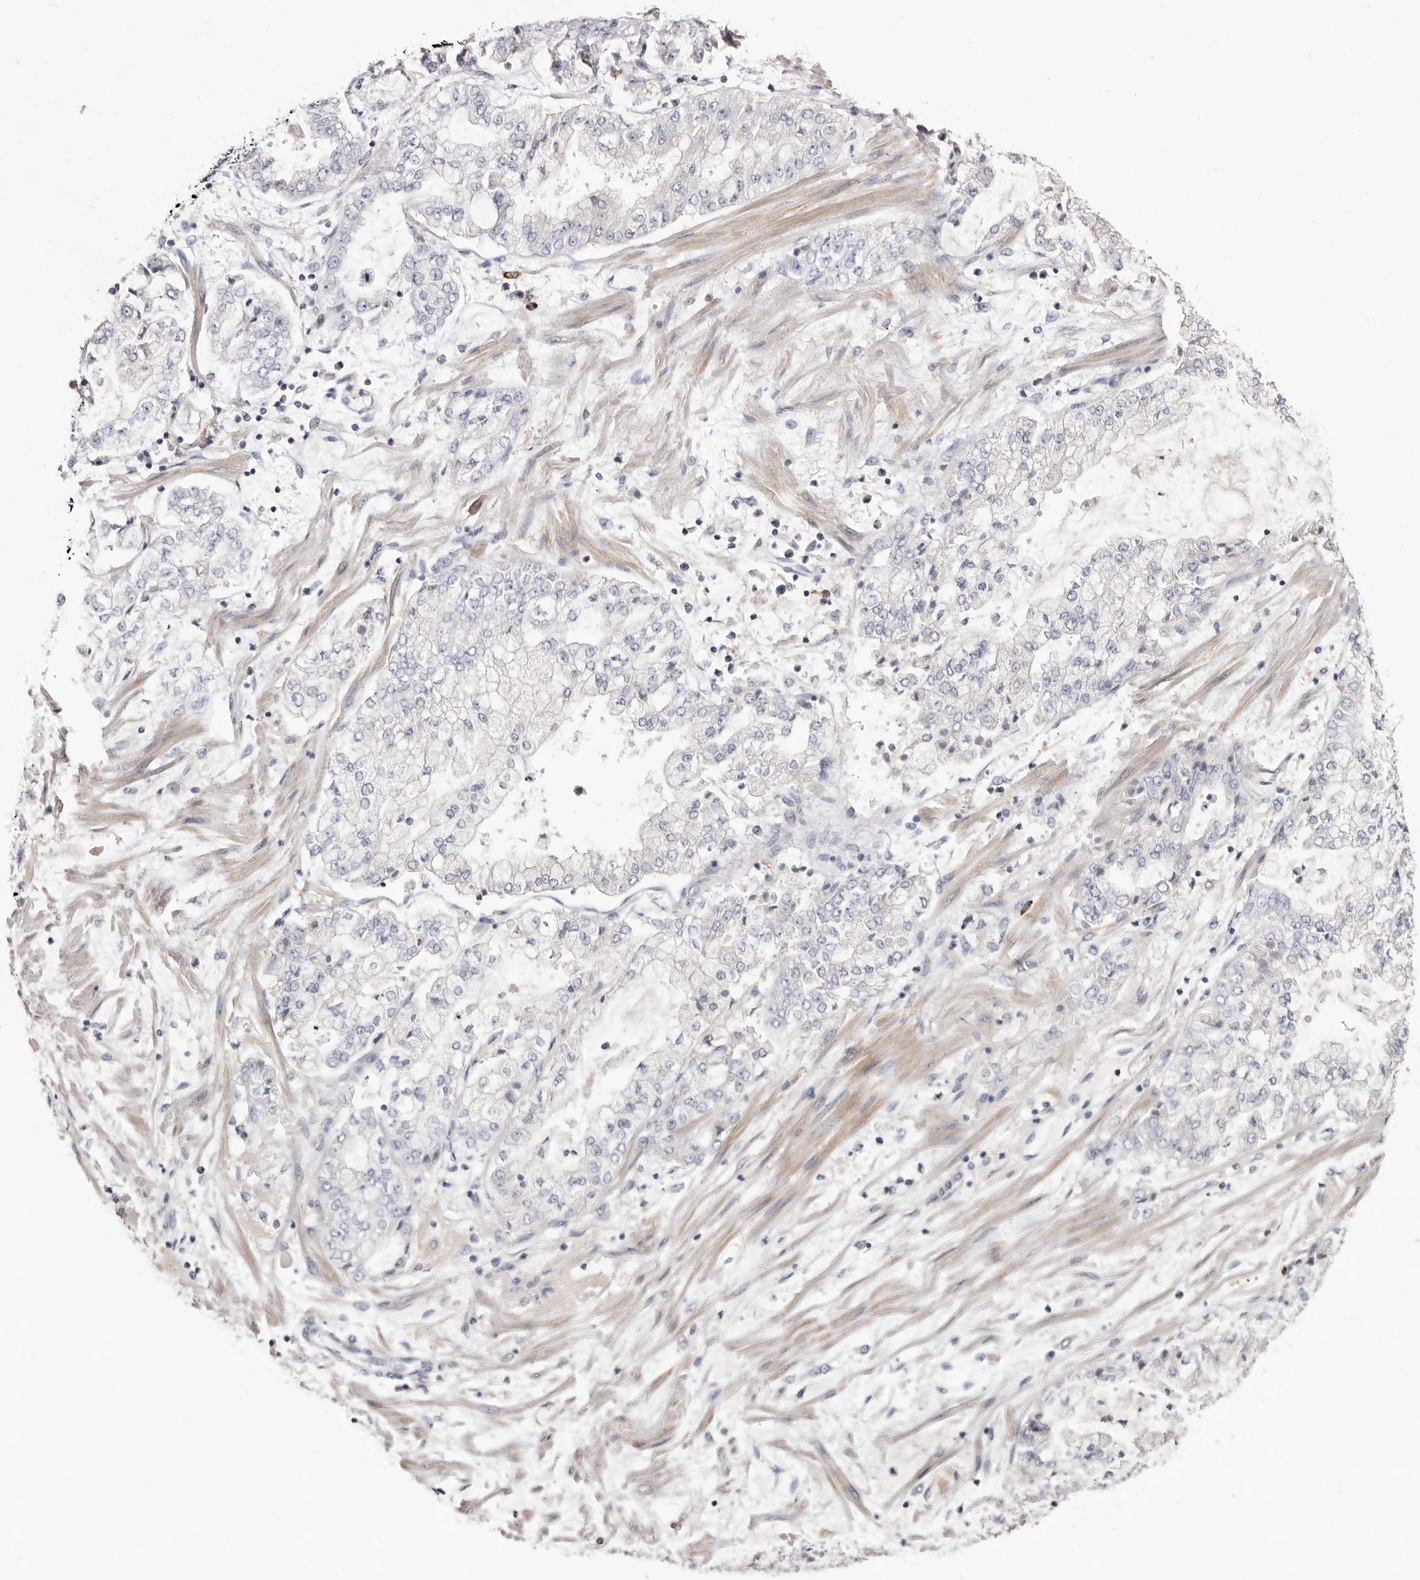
{"staining": {"intensity": "negative", "quantity": "none", "location": "none"}, "tissue": "stomach cancer", "cell_type": "Tumor cells", "image_type": "cancer", "snomed": [{"axis": "morphology", "description": "Adenocarcinoma, NOS"}, {"axis": "topography", "description": "Stomach"}], "caption": "IHC histopathology image of stomach cancer (adenocarcinoma) stained for a protein (brown), which displays no positivity in tumor cells.", "gene": "S1PR5", "patient": {"sex": "male", "age": 76}}